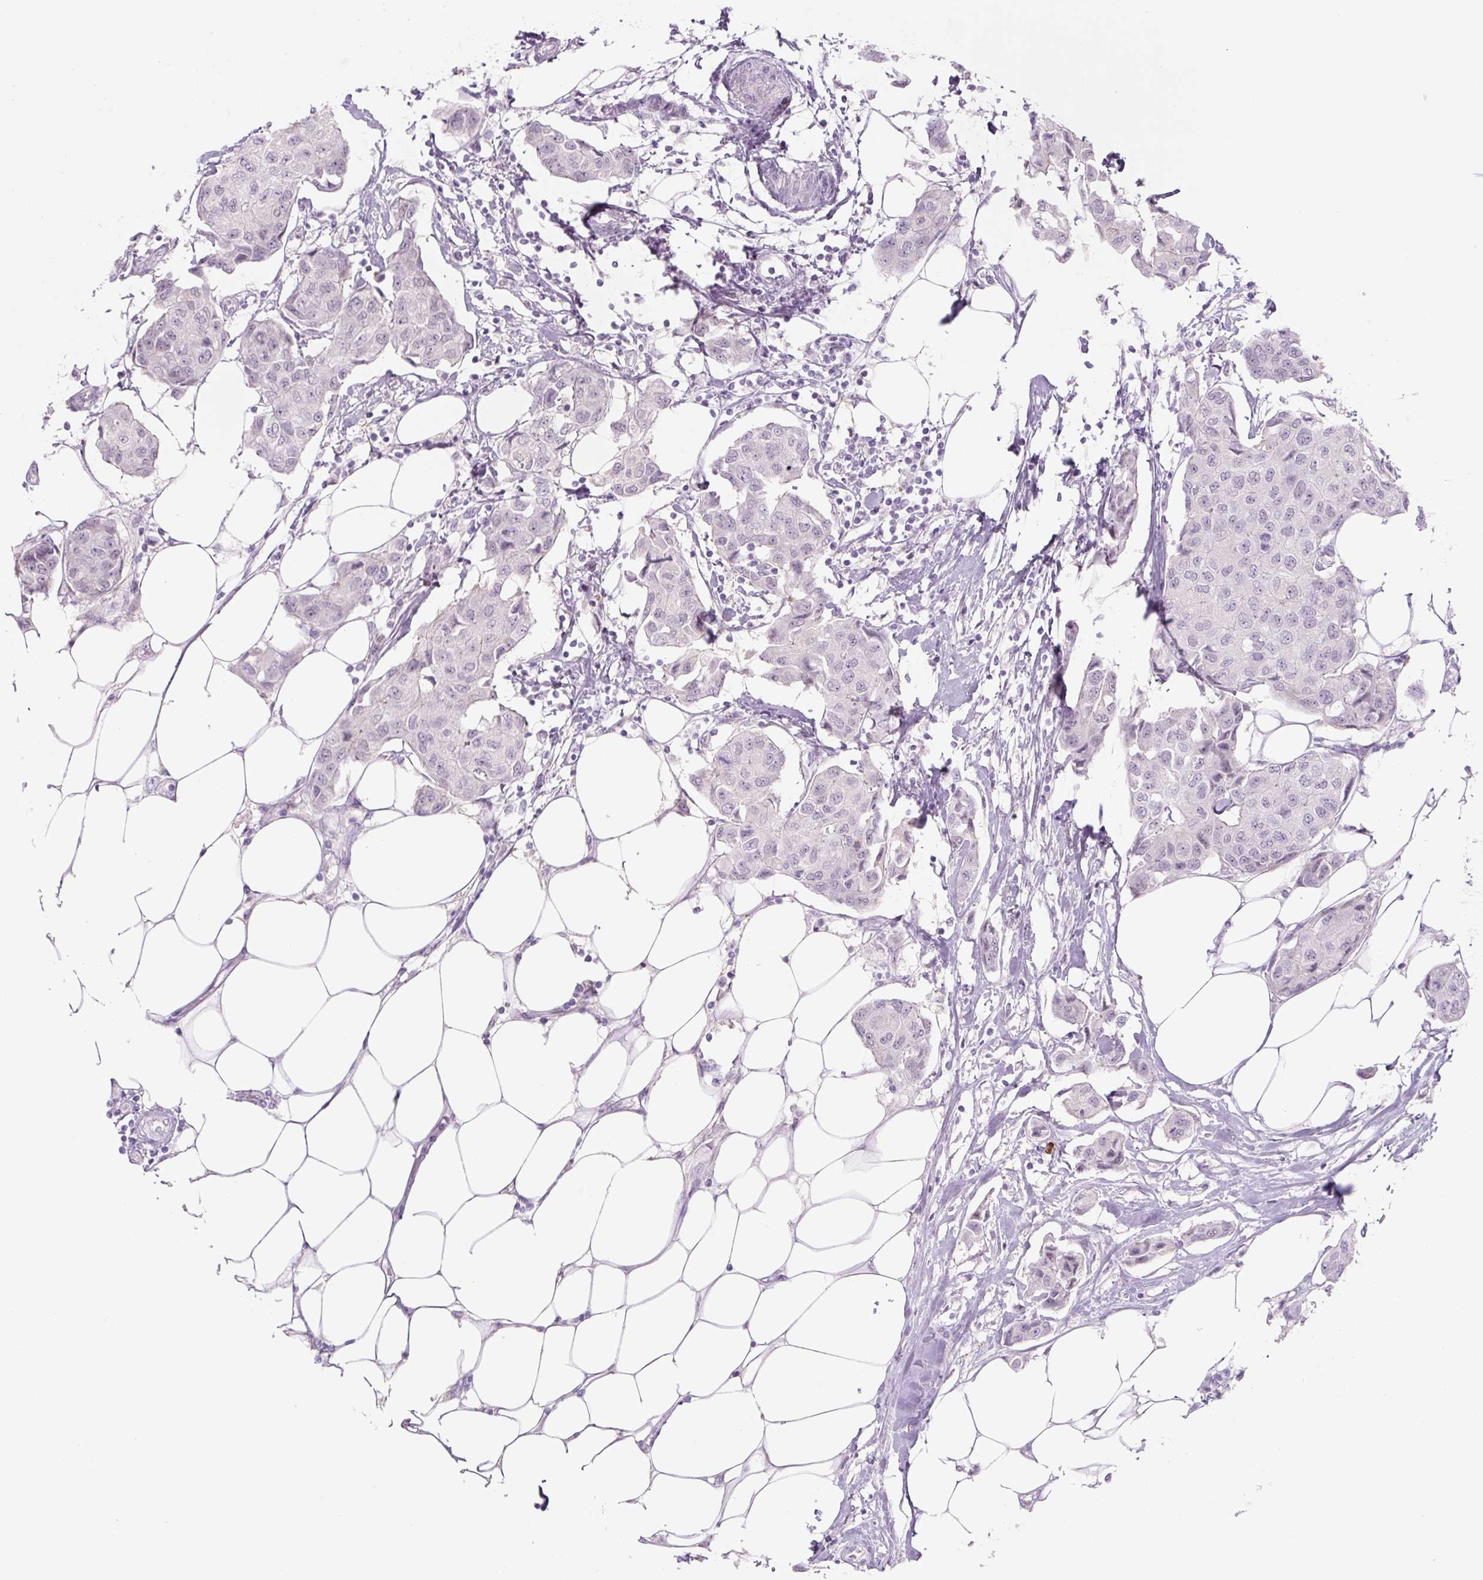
{"staining": {"intensity": "negative", "quantity": "none", "location": "none"}, "tissue": "breast cancer", "cell_type": "Tumor cells", "image_type": "cancer", "snomed": [{"axis": "morphology", "description": "Duct carcinoma"}, {"axis": "topography", "description": "Breast"}, {"axis": "topography", "description": "Lymph node"}], "caption": "This is a micrograph of IHC staining of breast cancer, which shows no staining in tumor cells.", "gene": "PRM1", "patient": {"sex": "female", "age": 80}}